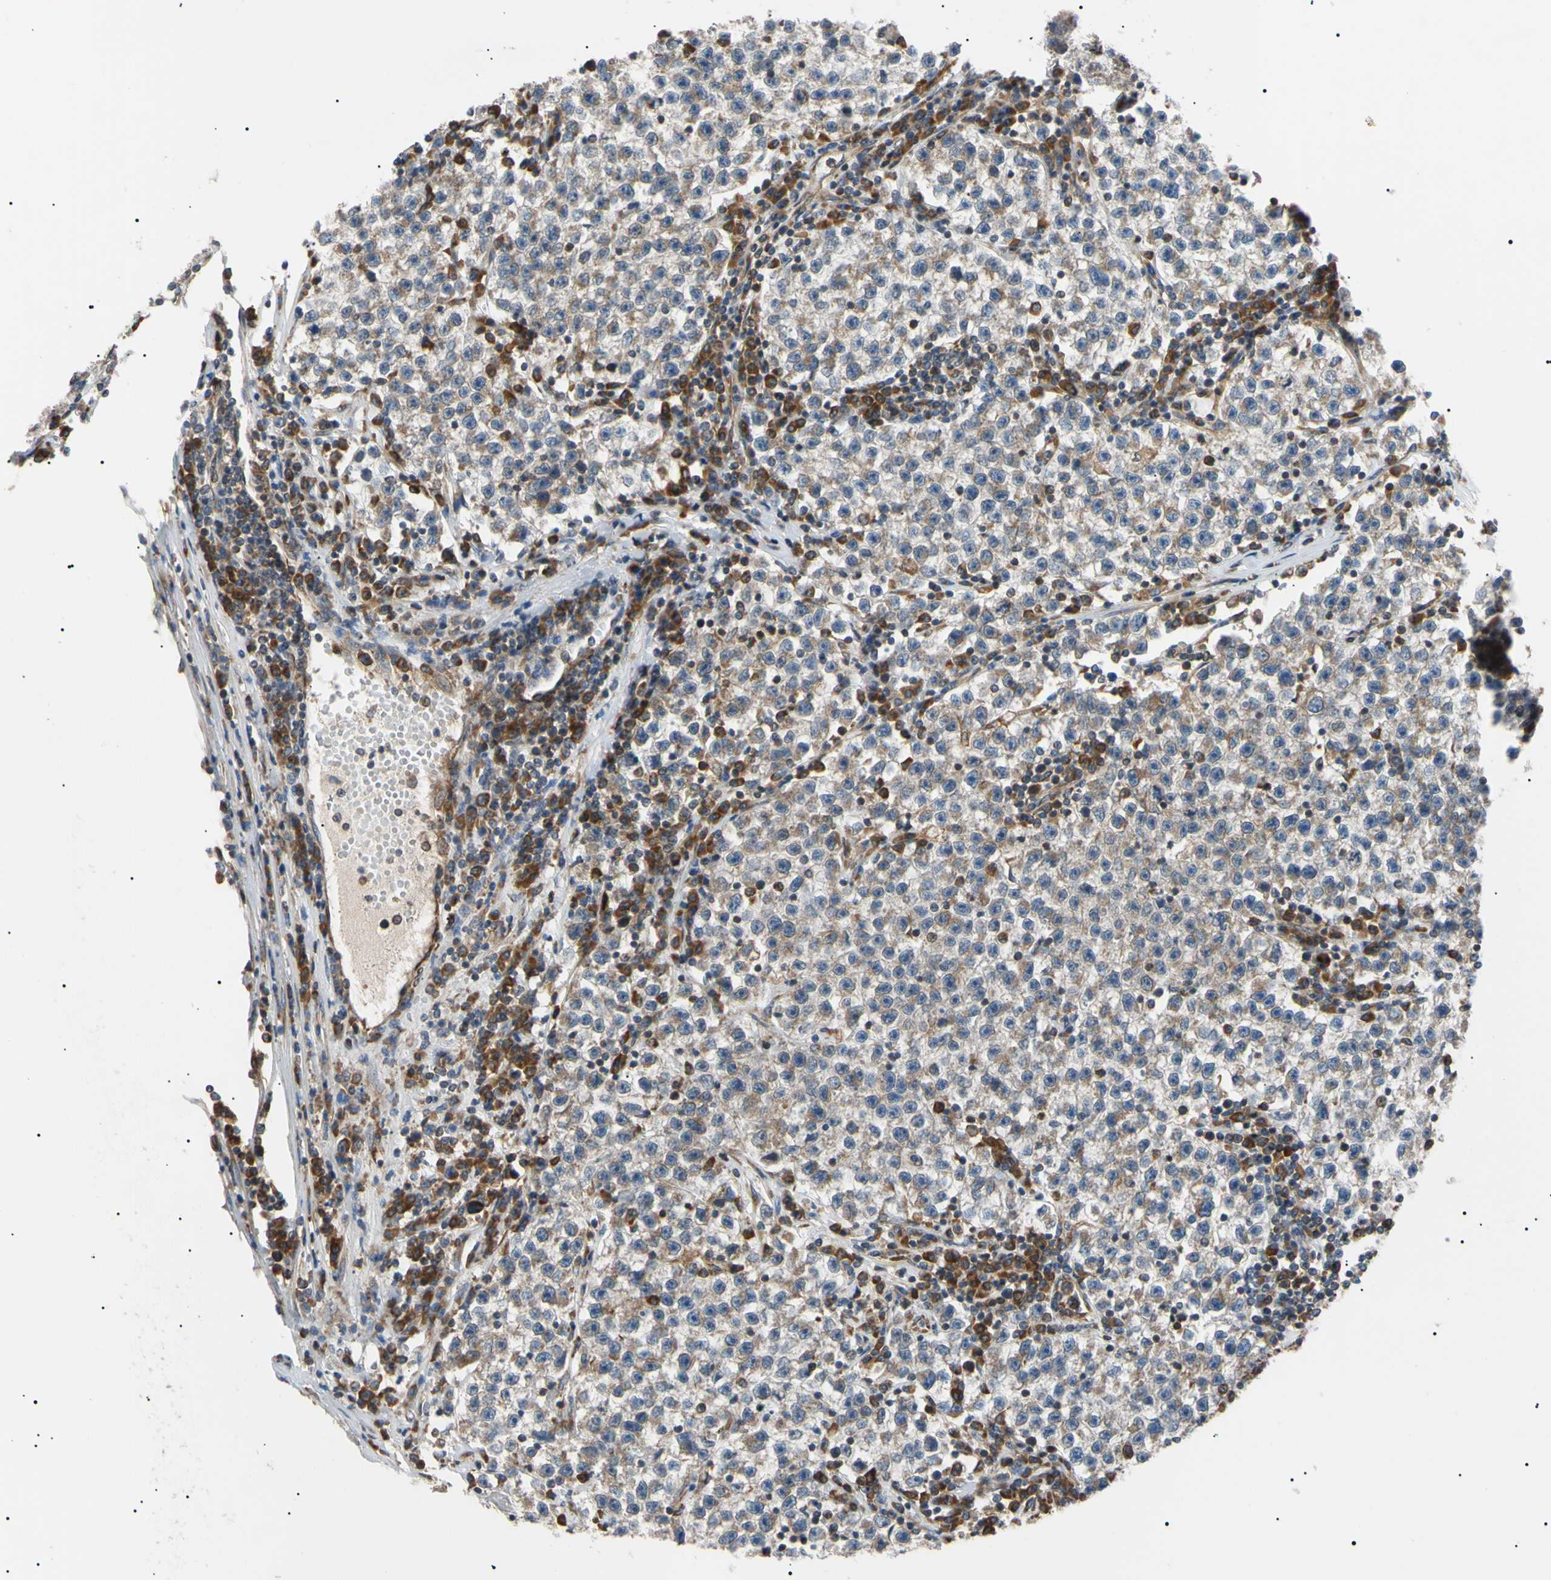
{"staining": {"intensity": "weak", "quantity": "25%-75%", "location": "cytoplasmic/membranous"}, "tissue": "testis cancer", "cell_type": "Tumor cells", "image_type": "cancer", "snomed": [{"axis": "morphology", "description": "Seminoma, NOS"}, {"axis": "topography", "description": "Testis"}], "caption": "IHC micrograph of seminoma (testis) stained for a protein (brown), which demonstrates low levels of weak cytoplasmic/membranous positivity in approximately 25%-75% of tumor cells.", "gene": "VAPA", "patient": {"sex": "male", "age": 22}}